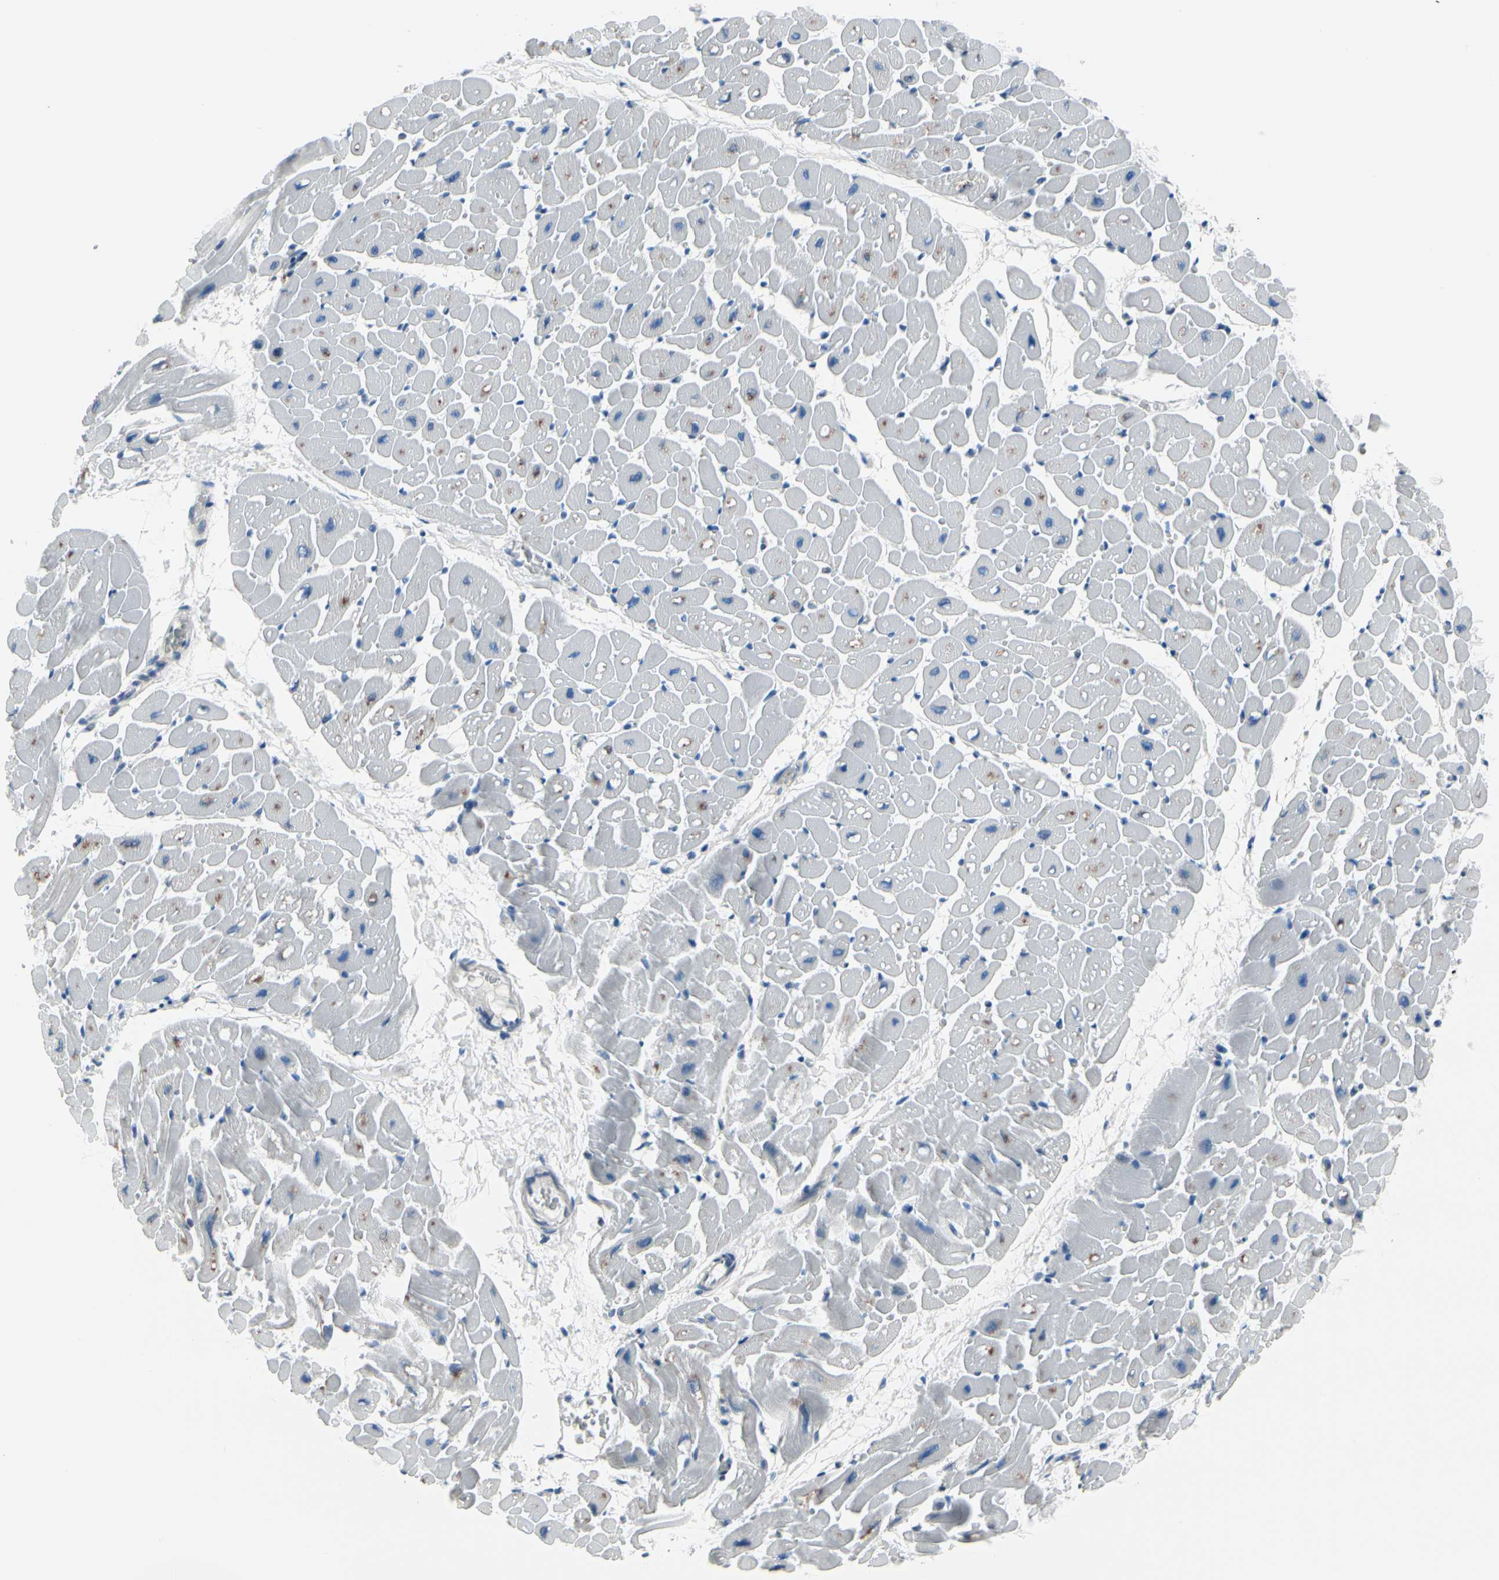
{"staining": {"intensity": "moderate", "quantity": "<25%", "location": "cytoplasmic/membranous"}, "tissue": "heart muscle", "cell_type": "Cardiomyocytes", "image_type": "normal", "snomed": [{"axis": "morphology", "description": "Normal tissue, NOS"}, {"axis": "topography", "description": "Heart"}], "caption": "High-magnification brightfield microscopy of normal heart muscle stained with DAB (brown) and counterstained with hematoxylin (blue). cardiomyocytes exhibit moderate cytoplasmic/membranous staining is appreciated in approximately<25% of cells.", "gene": "TXN", "patient": {"sex": "male", "age": 45}}